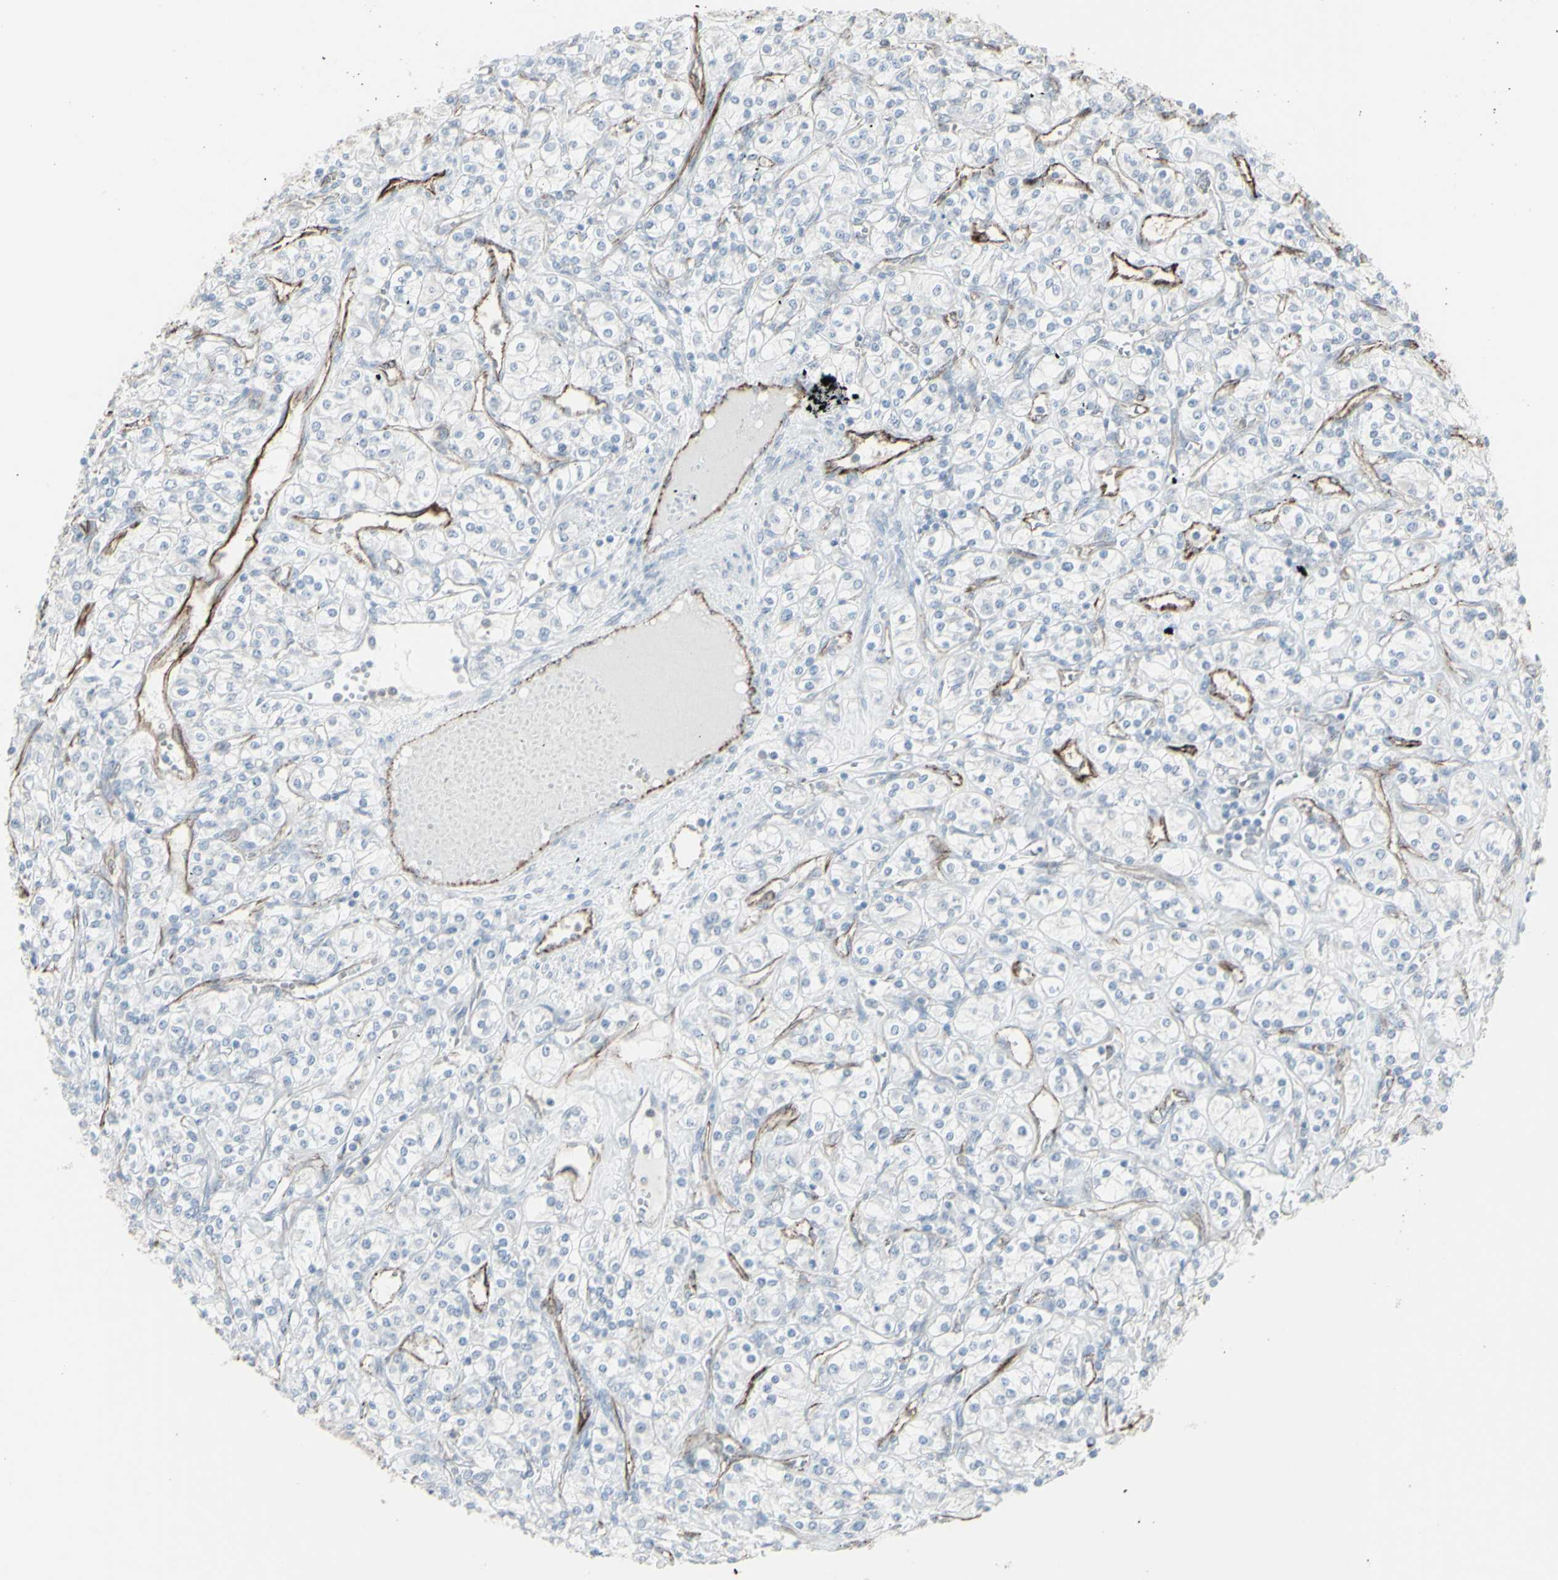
{"staining": {"intensity": "negative", "quantity": "none", "location": "none"}, "tissue": "renal cancer", "cell_type": "Tumor cells", "image_type": "cancer", "snomed": [{"axis": "morphology", "description": "Adenocarcinoma, NOS"}, {"axis": "topography", "description": "Kidney"}], "caption": "Renal cancer (adenocarcinoma) was stained to show a protein in brown. There is no significant positivity in tumor cells.", "gene": "GJA1", "patient": {"sex": "male", "age": 77}}